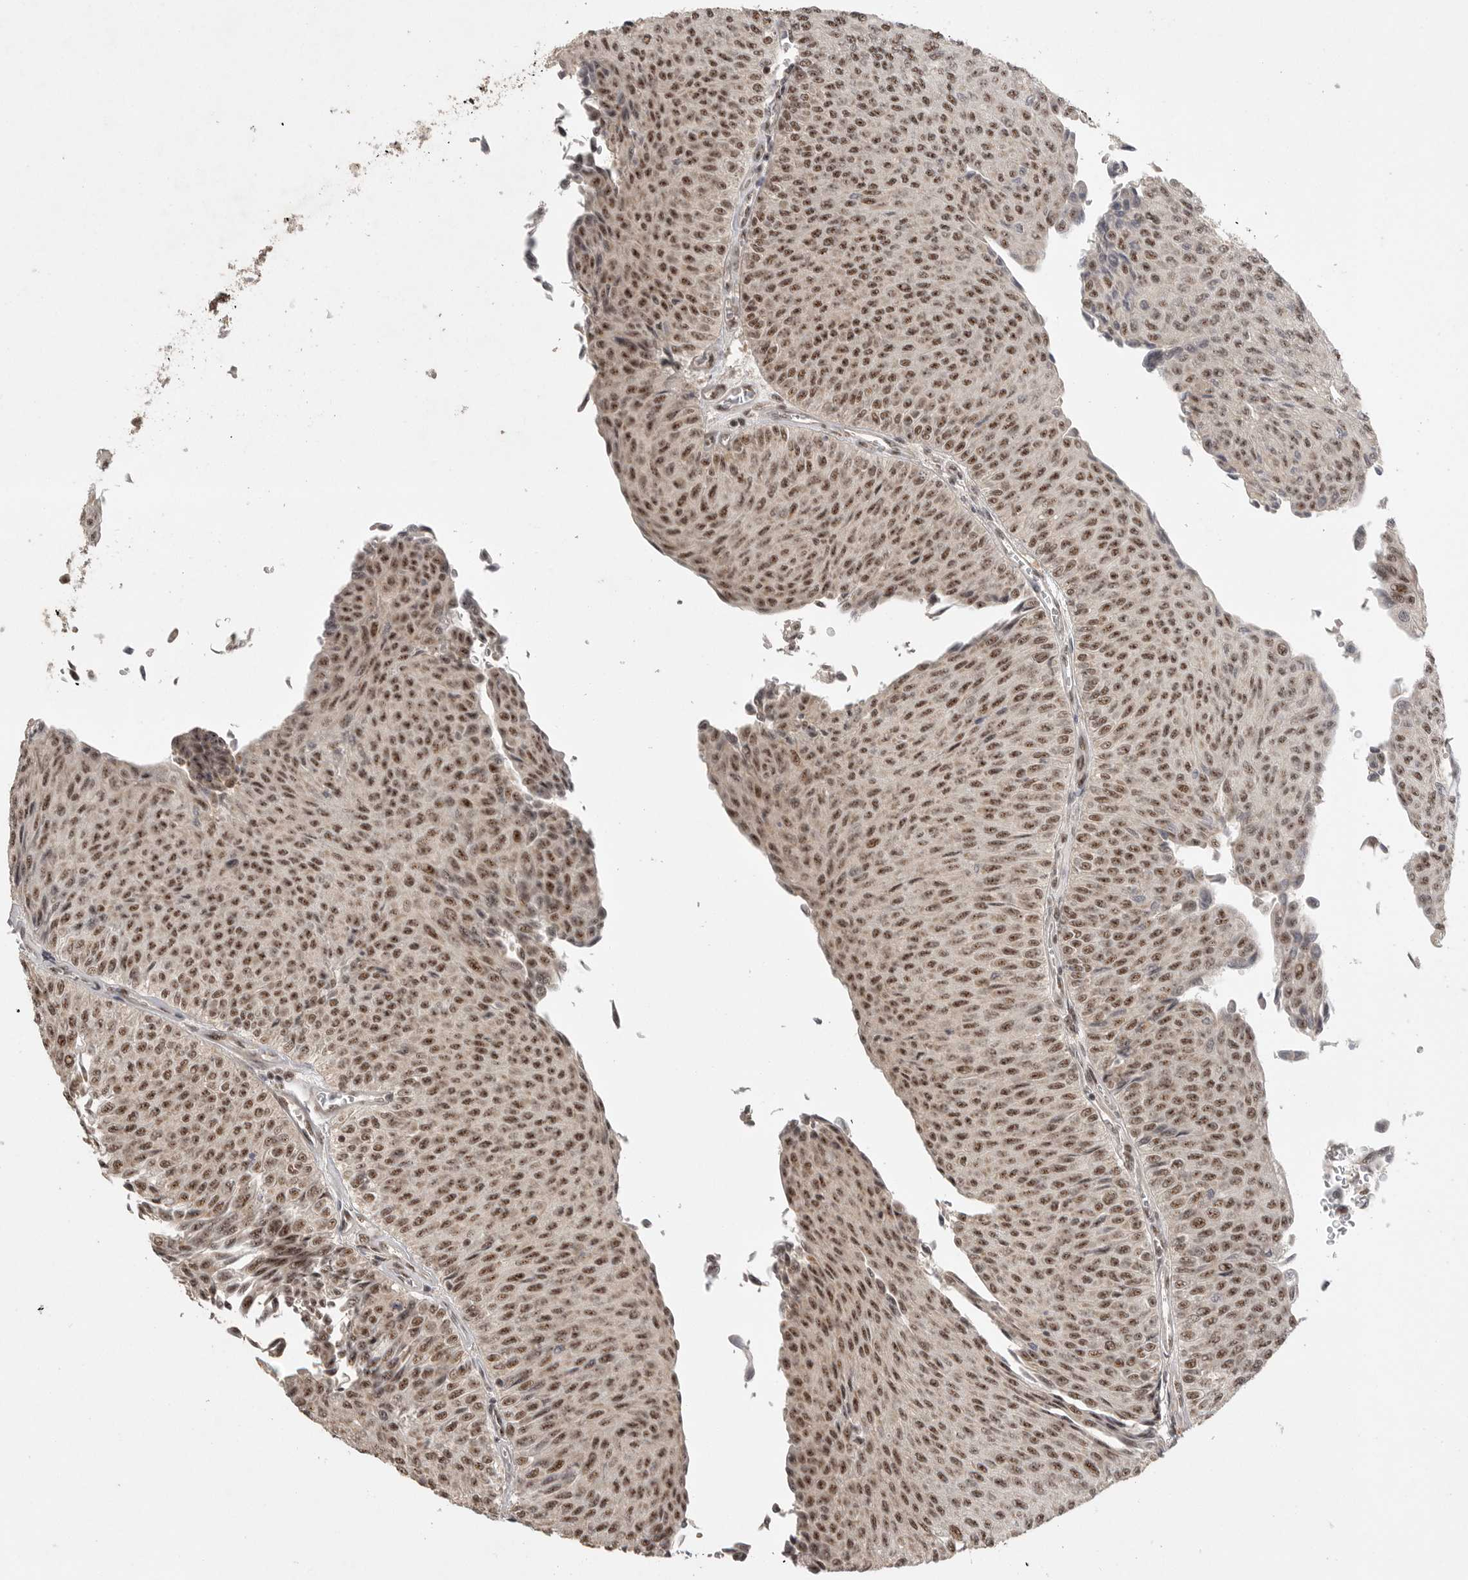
{"staining": {"intensity": "strong", "quantity": ">75%", "location": "nuclear"}, "tissue": "urothelial cancer", "cell_type": "Tumor cells", "image_type": "cancer", "snomed": [{"axis": "morphology", "description": "Urothelial carcinoma, Low grade"}, {"axis": "topography", "description": "Urinary bladder"}], "caption": "This image shows urothelial carcinoma (low-grade) stained with immunohistochemistry to label a protein in brown. The nuclear of tumor cells show strong positivity for the protein. Nuclei are counter-stained blue.", "gene": "POMP", "patient": {"sex": "male", "age": 78}}